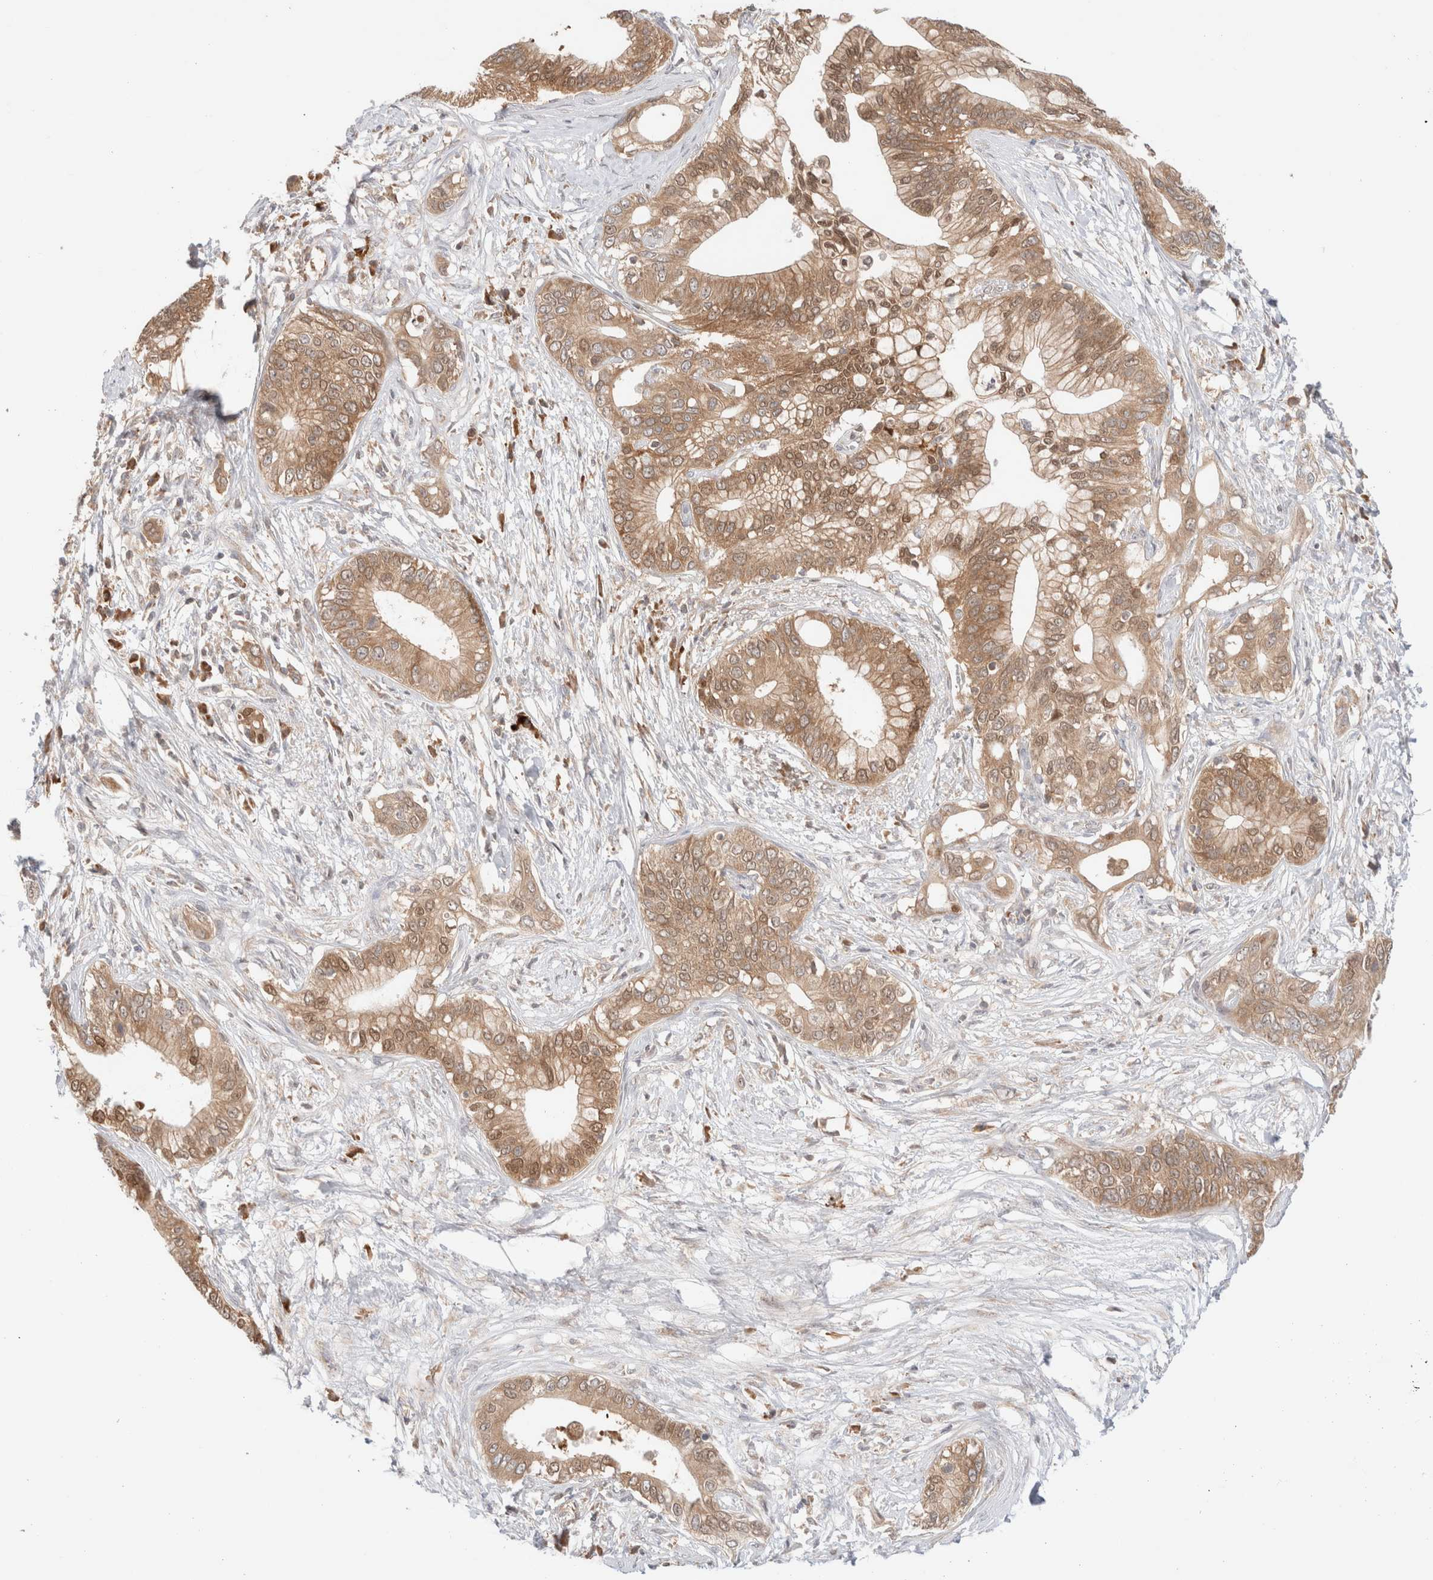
{"staining": {"intensity": "moderate", "quantity": ">75%", "location": "cytoplasmic/membranous"}, "tissue": "pancreatic cancer", "cell_type": "Tumor cells", "image_type": "cancer", "snomed": [{"axis": "morphology", "description": "Normal tissue, NOS"}, {"axis": "morphology", "description": "Adenocarcinoma, NOS"}, {"axis": "topography", "description": "Pancreas"}, {"axis": "topography", "description": "Peripheral nerve tissue"}], "caption": "Protein expression analysis of human pancreatic cancer (adenocarcinoma) reveals moderate cytoplasmic/membranous positivity in about >75% of tumor cells.", "gene": "XKR4", "patient": {"sex": "male", "age": 59}}